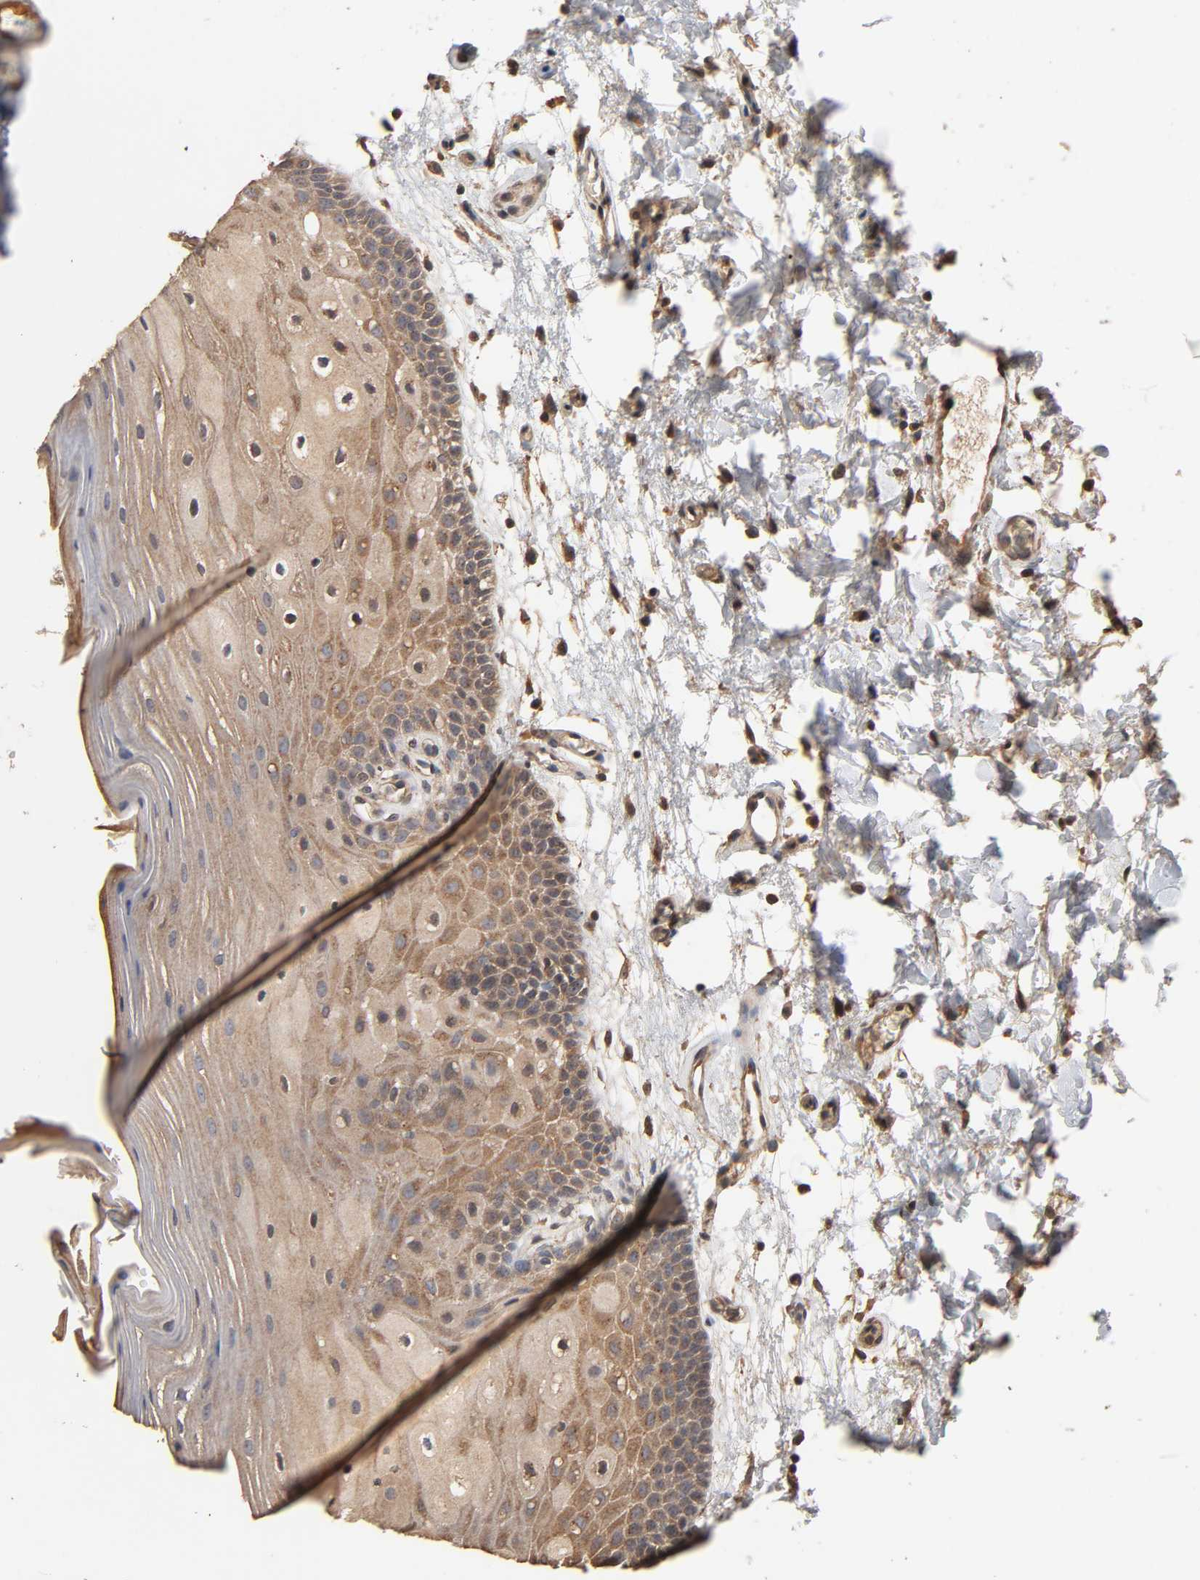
{"staining": {"intensity": "weak", "quantity": ">75%", "location": "cytoplasmic/membranous"}, "tissue": "oral mucosa", "cell_type": "Squamous epithelial cells", "image_type": "normal", "snomed": [{"axis": "morphology", "description": "Normal tissue, NOS"}, {"axis": "morphology", "description": "Squamous cell carcinoma, NOS"}, {"axis": "topography", "description": "Skeletal muscle"}, {"axis": "topography", "description": "Oral tissue"}, {"axis": "topography", "description": "Head-Neck"}], "caption": "A high-resolution image shows IHC staining of normal oral mucosa, which exhibits weak cytoplasmic/membranous positivity in approximately >75% of squamous epithelial cells. (Brightfield microscopy of DAB IHC at high magnification).", "gene": "ARHGEF7", "patient": {"sex": "male", "age": 71}}